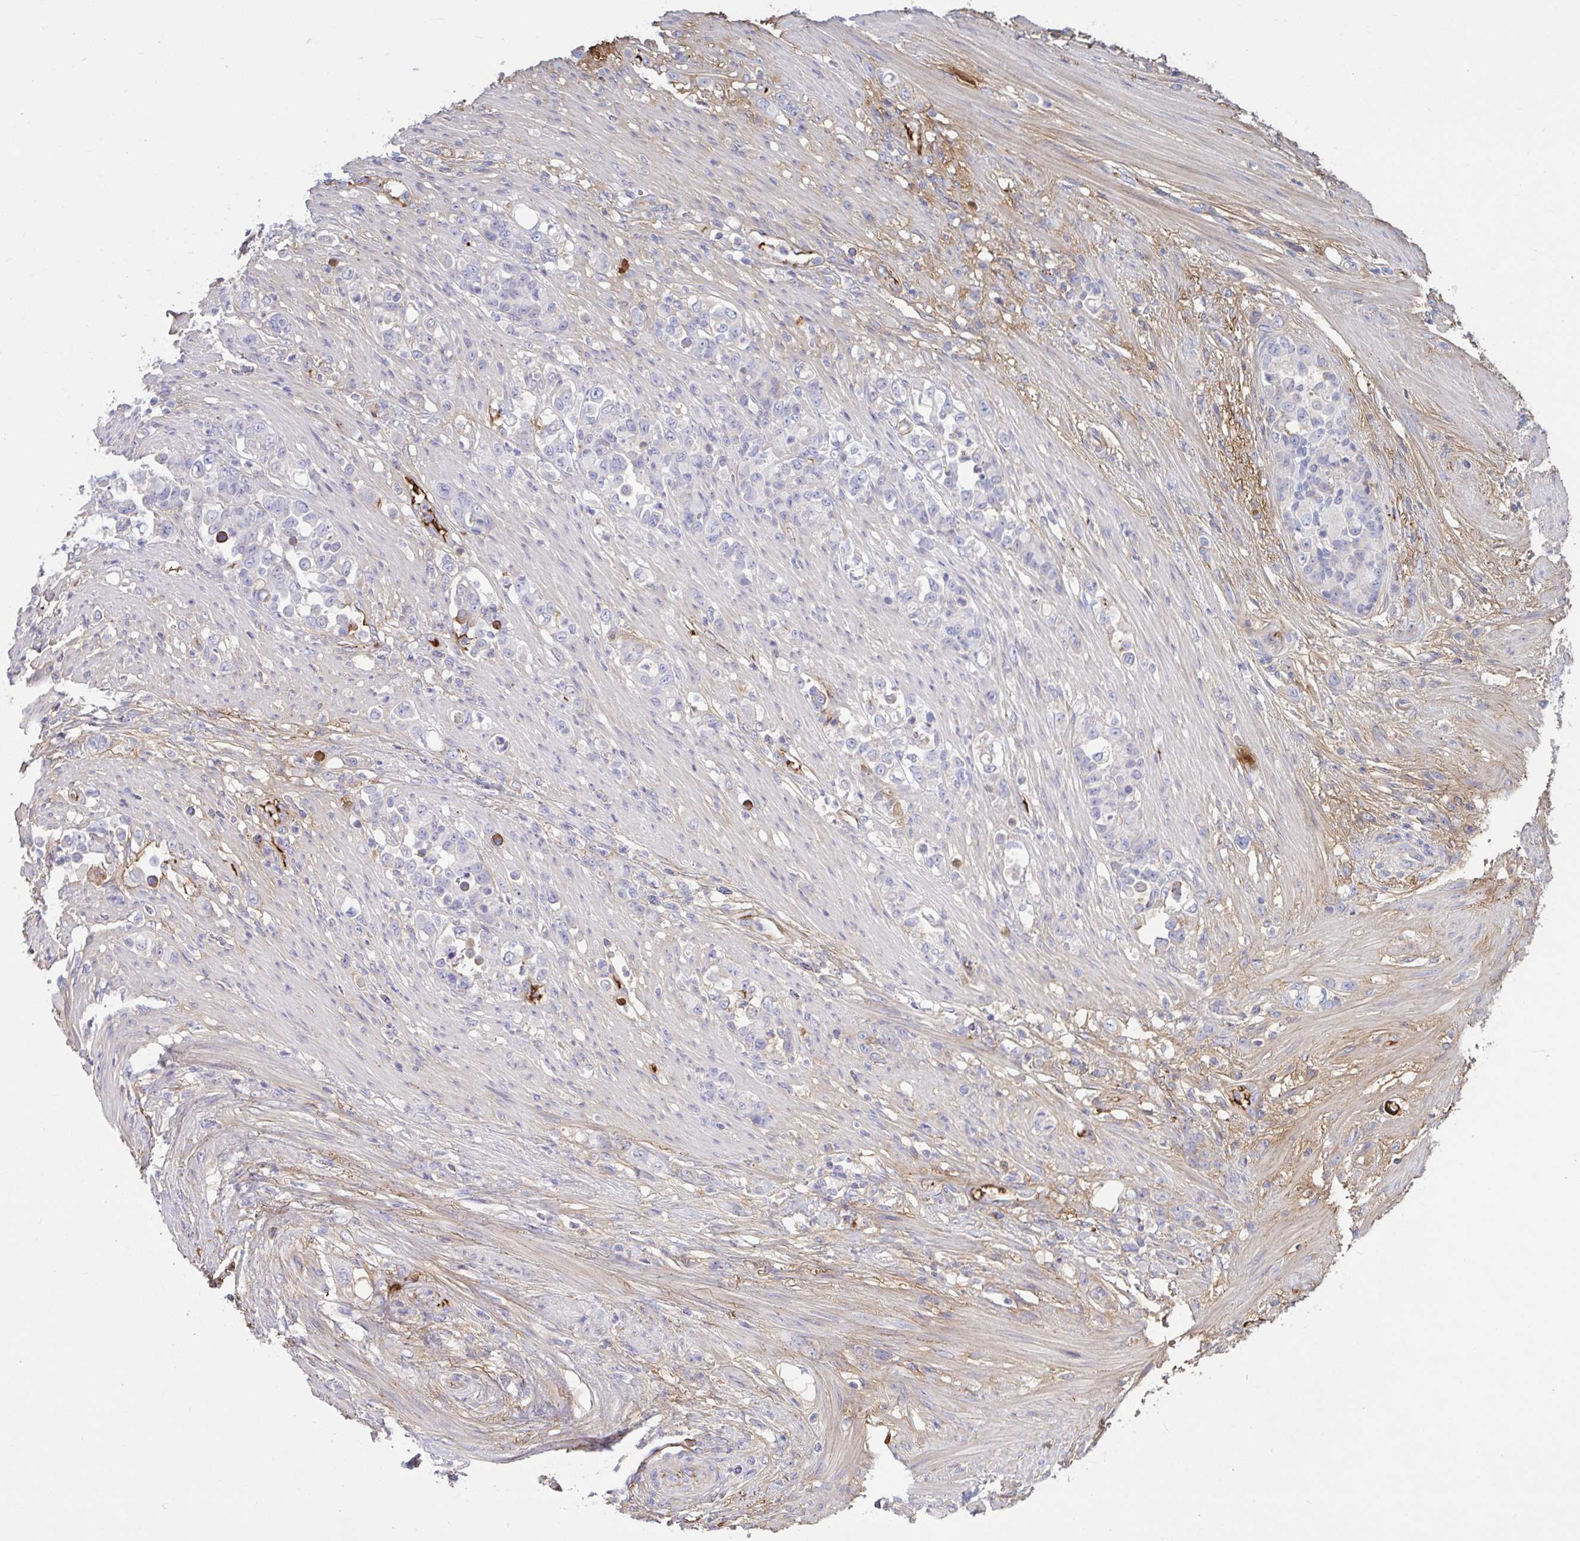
{"staining": {"intensity": "negative", "quantity": "none", "location": "none"}, "tissue": "stomach cancer", "cell_type": "Tumor cells", "image_type": "cancer", "snomed": [{"axis": "morphology", "description": "Normal tissue, NOS"}, {"axis": "morphology", "description": "Adenocarcinoma, NOS"}, {"axis": "topography", "description": "Stomach"}], "caption": "Micrograph shows no significant protein positivity in tumor cells of stomach cancer.", "gene": "IL1R1", "patient": {"sex": "female", "age": 79}}